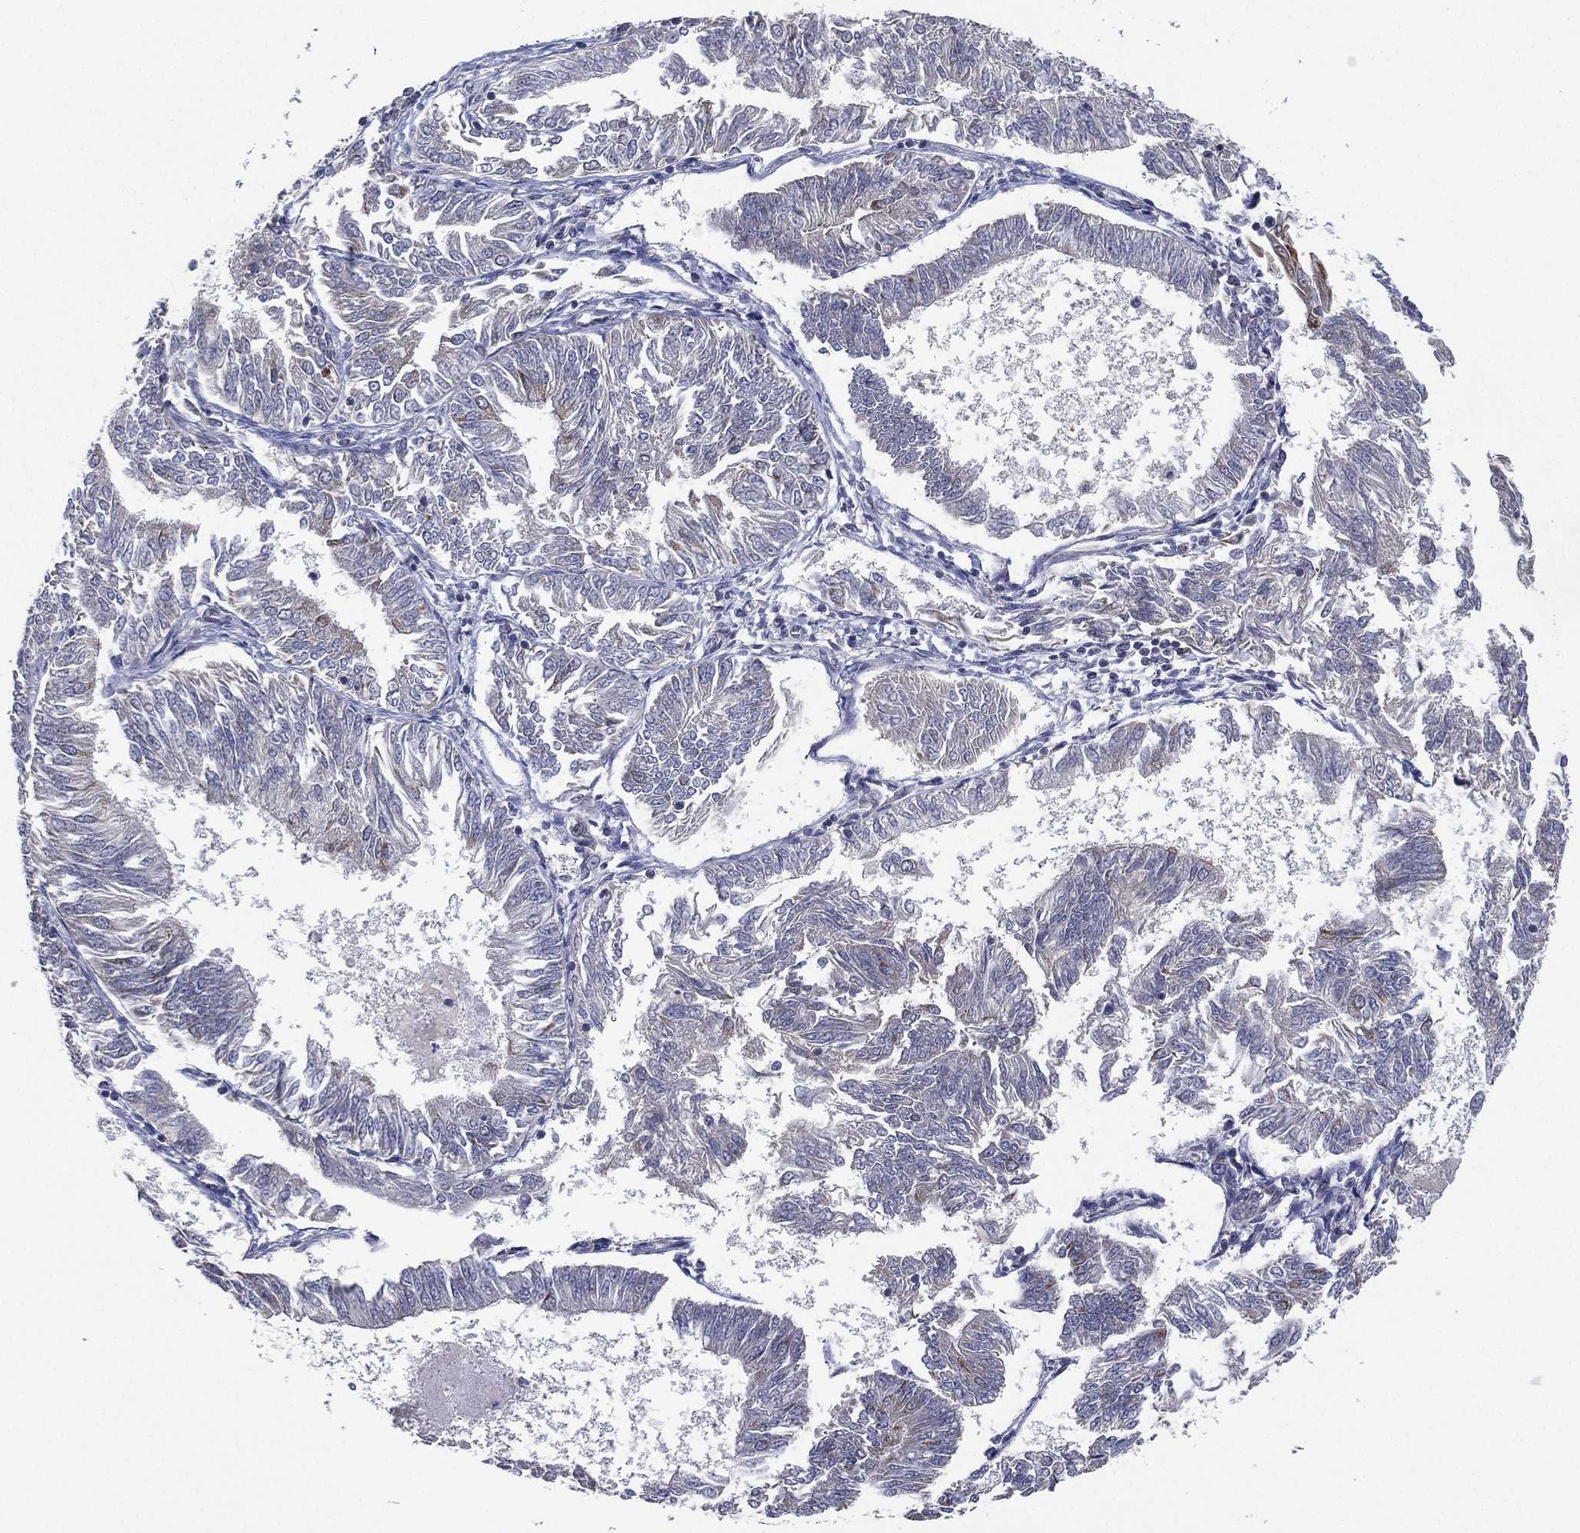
{"staining": {"intensity": "negative", "quantity": "none", "location": "none"}, "tissue": "endometrial cancer", "cell_type": "Tumor cells", "image_type": "cancer", "snomed": [{"axis": "morphology", "description": "Adenocarcinoma, NOS"}, {"axis": "topography", "description": "Endometrium"}], "caption": "Tumor cells are negative for protein expression in human endometrial adenocarcinoma.", "gene": "KAT14", "patient": {"sex": "female", "age": 58}}